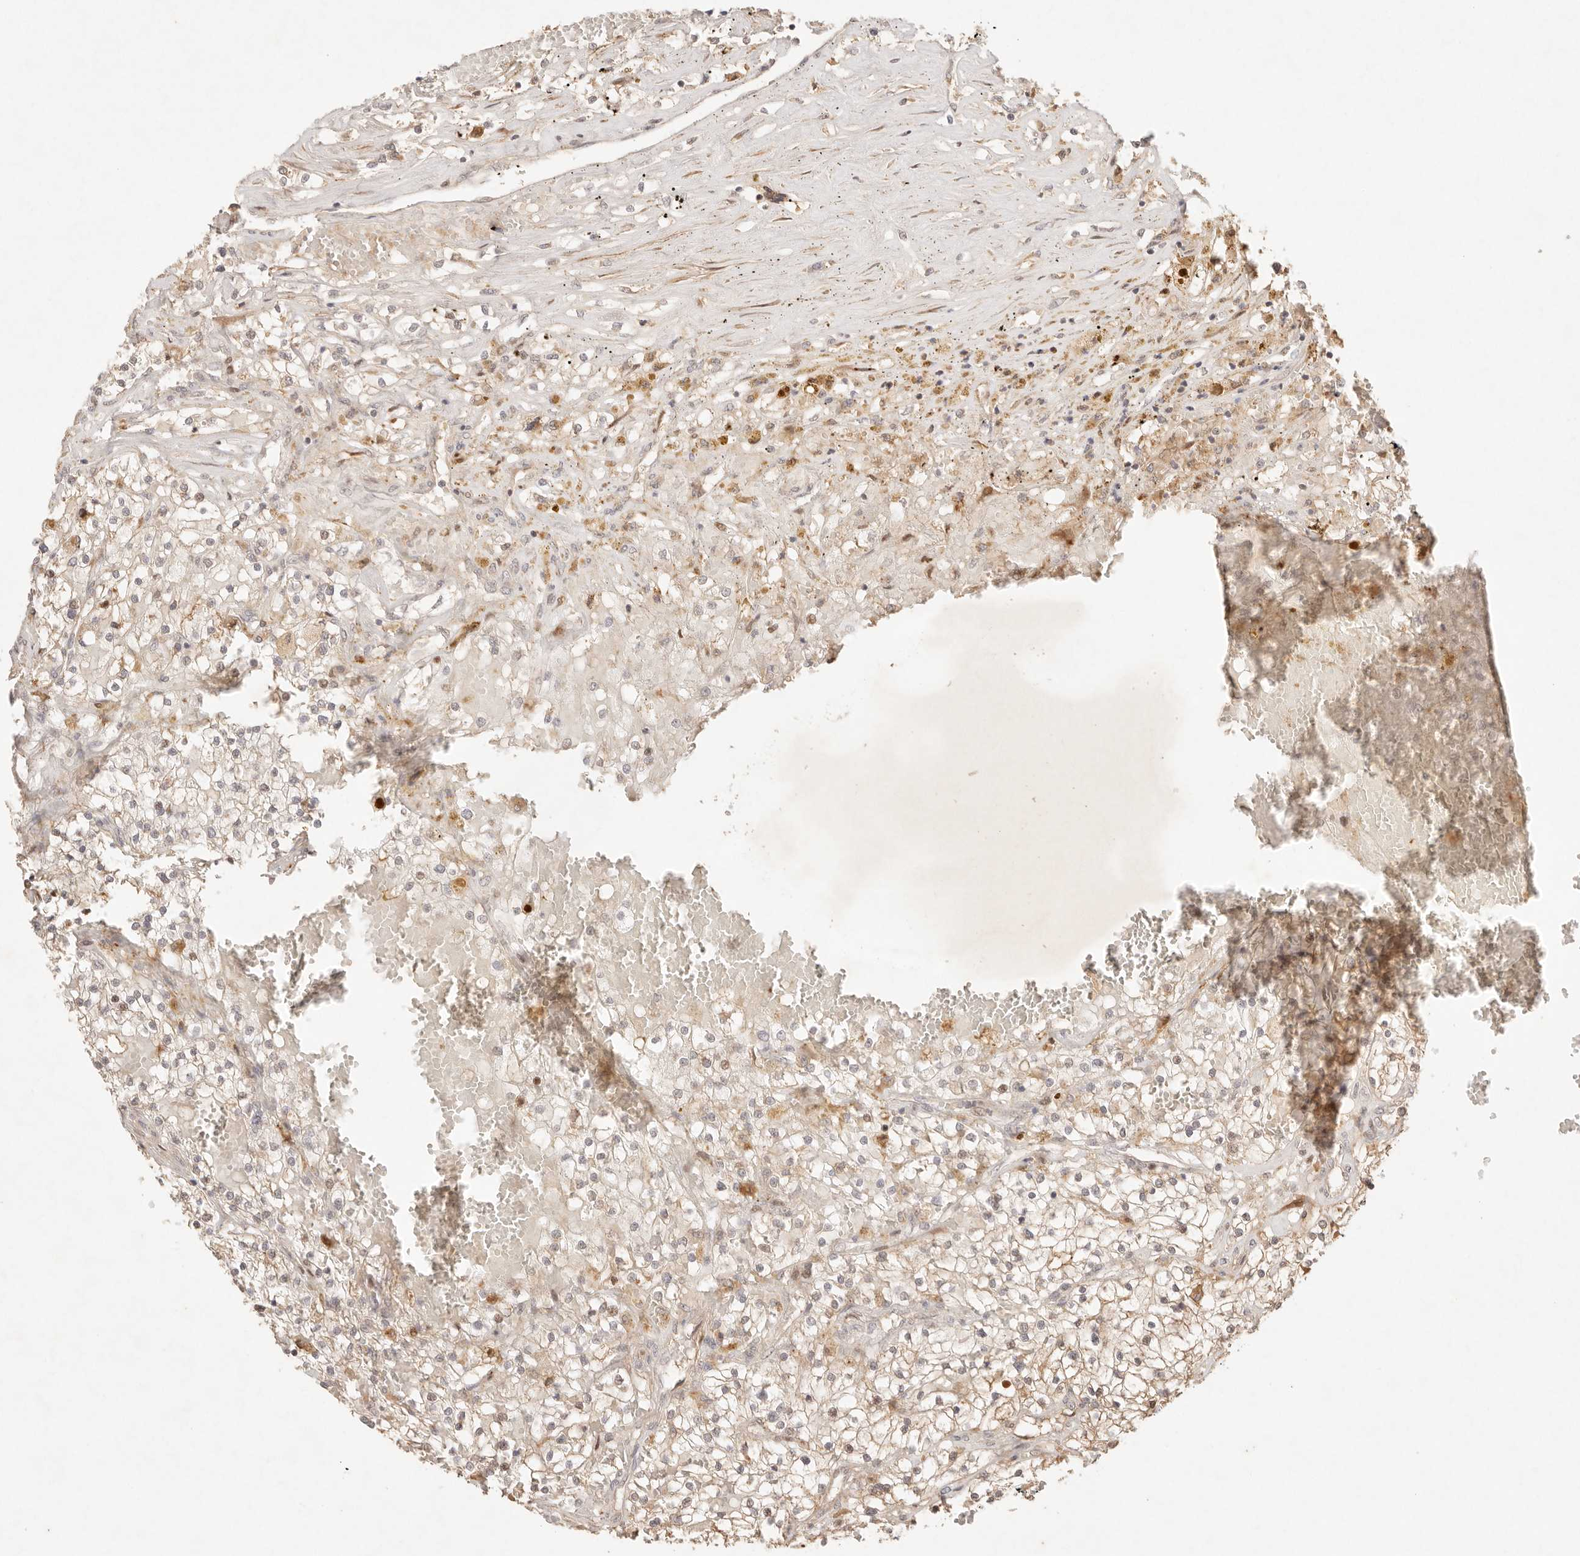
{"staining": {"intensity": "weak", "quantity": ">75%", "location": "cytoplasmic/membranous"}, "tissue": "renal cancer", "cell_type": "Tumor cells", "image_type": "cancer", "snomed": [{"axis": "morphology", "description": "Normal tissue, NOS"}, {"axis": "morphology", "description": "Adenocarcinoma, NOS"}, {"axis": "topography", "description": "Kidney"}], "caption": "This is an image of immunohistochemistry staining of renal adenocarcinoma, which shows weak staining in the cytoplasmic/membranous of tumor cells.", "gene": "PHLDA3", "patient": {"sex": "male", "age": 68}}